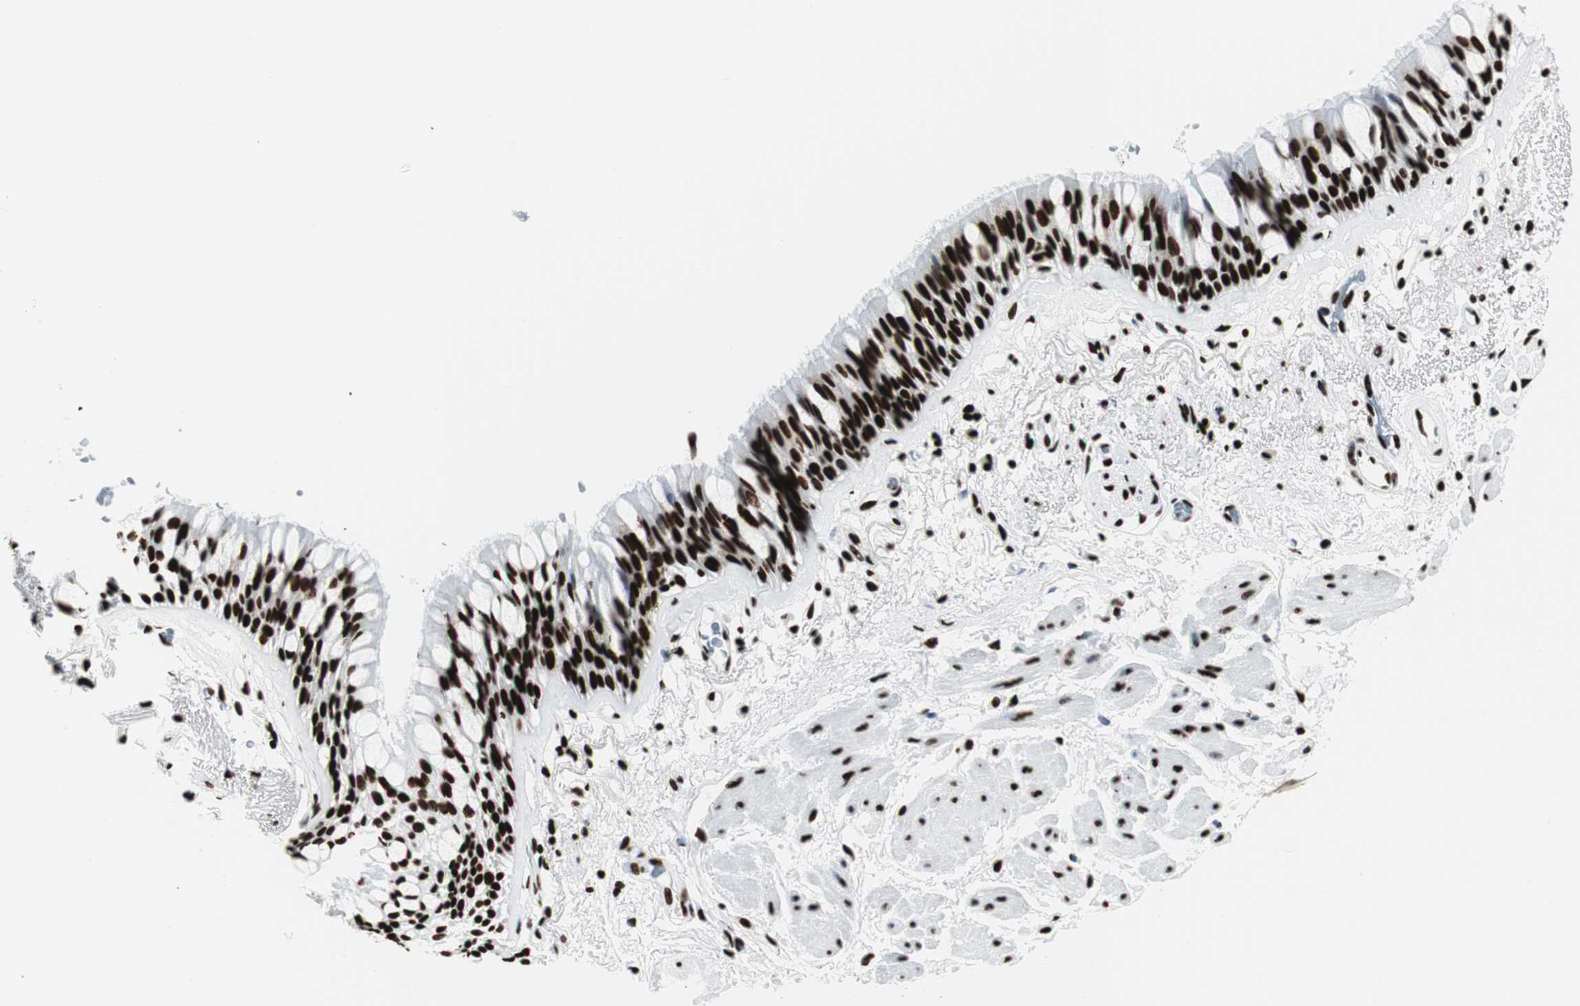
{"staining": {"intensity": "strong", "quantity": ">75%", "location": "nuclear"}, "tissue": "bronchus", "cell_type": "Respiratory epithelial cells", "image_type": "normal", "snomed": [{"axis": "morphology", "description": "Normal tissue, NOS"}, {"axis": "topography", "description": "Bronchus"}], "caption": "A brown stain highlights strong nuclear positivity of a protein in respiratory epithelial cells of unremarkable human bronchus. (DAB IHC with brightfield microscopy, high magnification).", "gene": "NCL", "patient": {"sex": "male", "age": 66}}